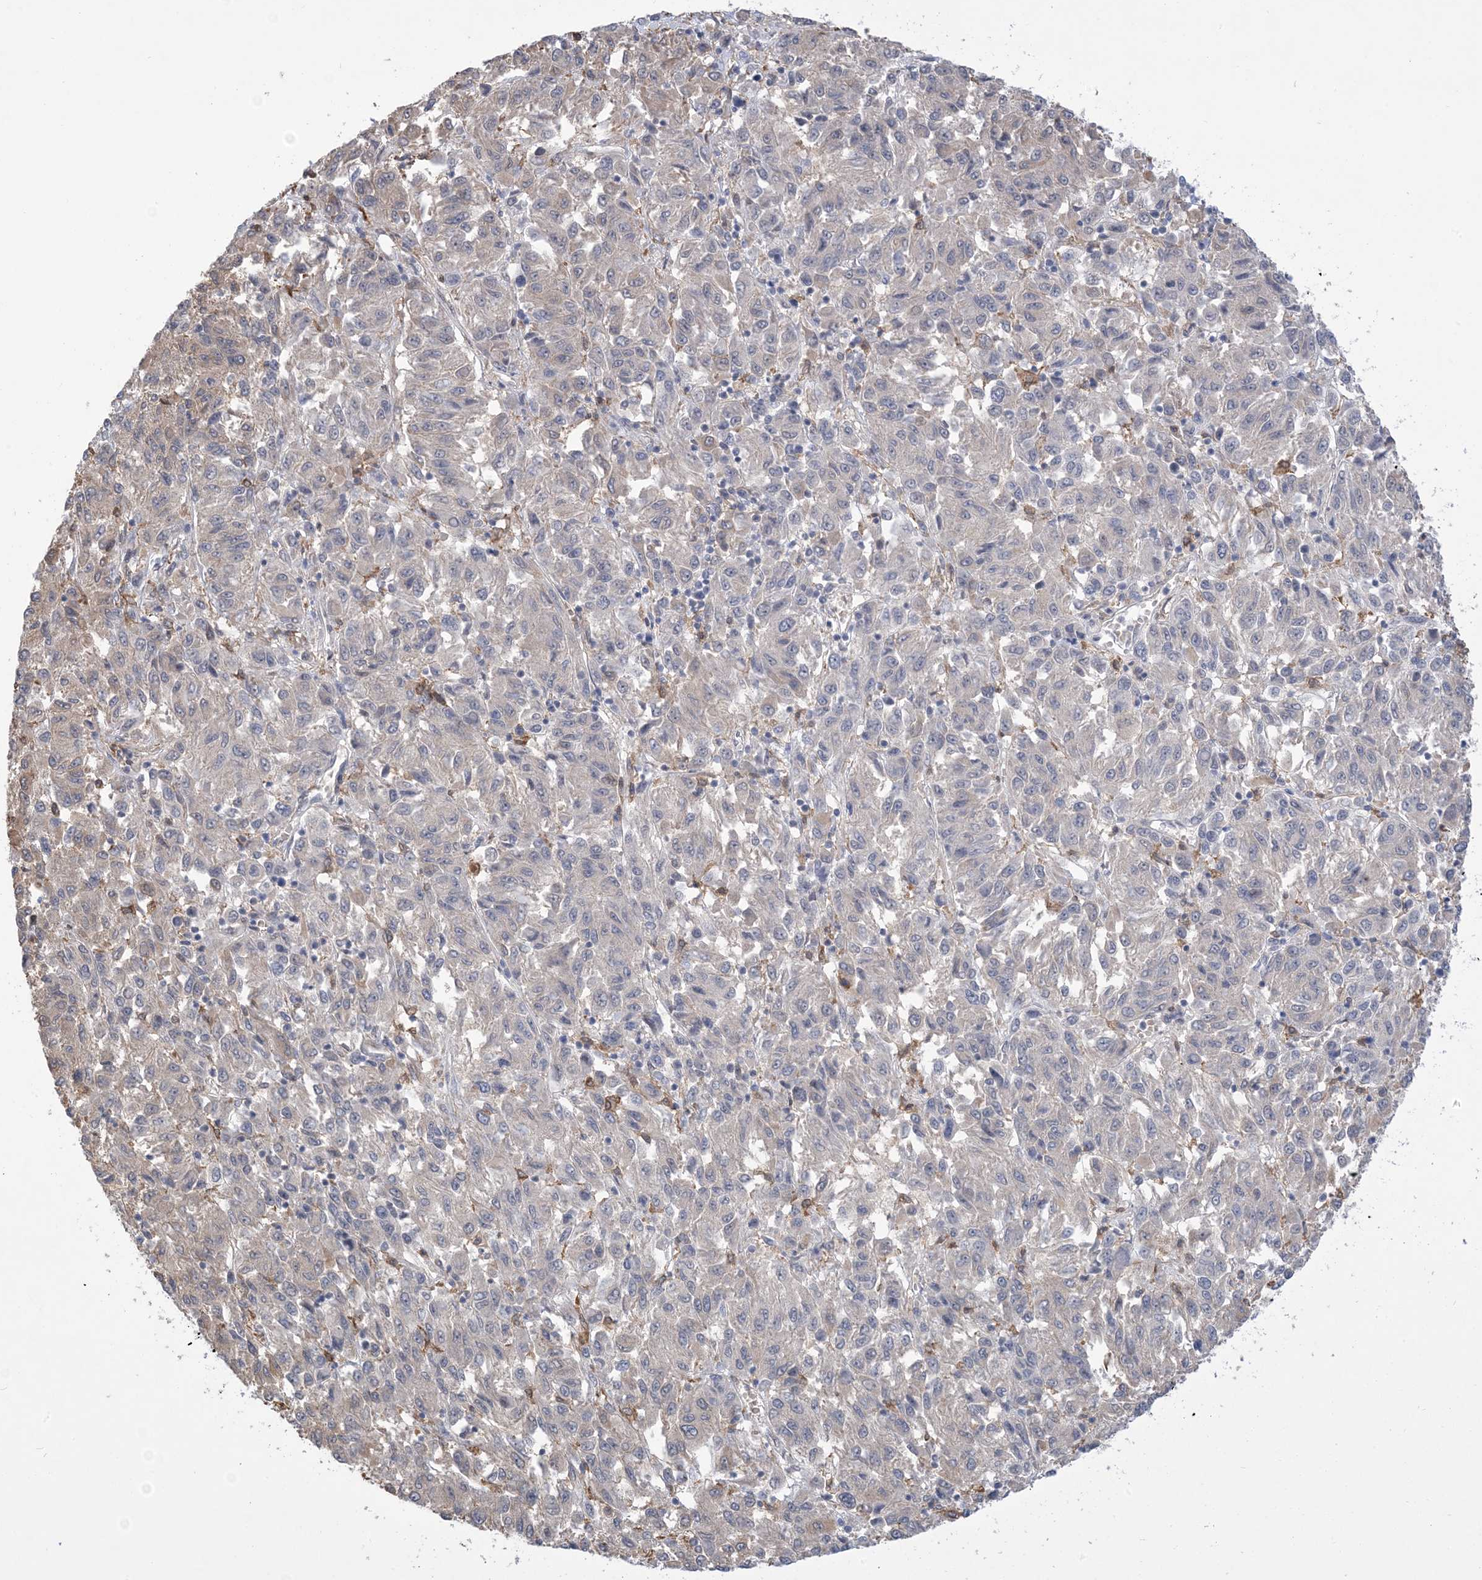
{"staining": {"intensity": "negative", "quantity": "none", "location": "none"}, "tissue": "melanoma", "cell_type": "Tumor cells", "image_type": "cancer", "snomed": [{"axis": "morphology", "description": "Malignant melanoma, Metastatic site"}, {"axis": "topography", "description": "Lung"}], "caption": "A photomicrograph of human melanoma is negative for staining in tumor cells.", "gene": "ZNF8", "patient": {"sex": "male", "age": 64}}